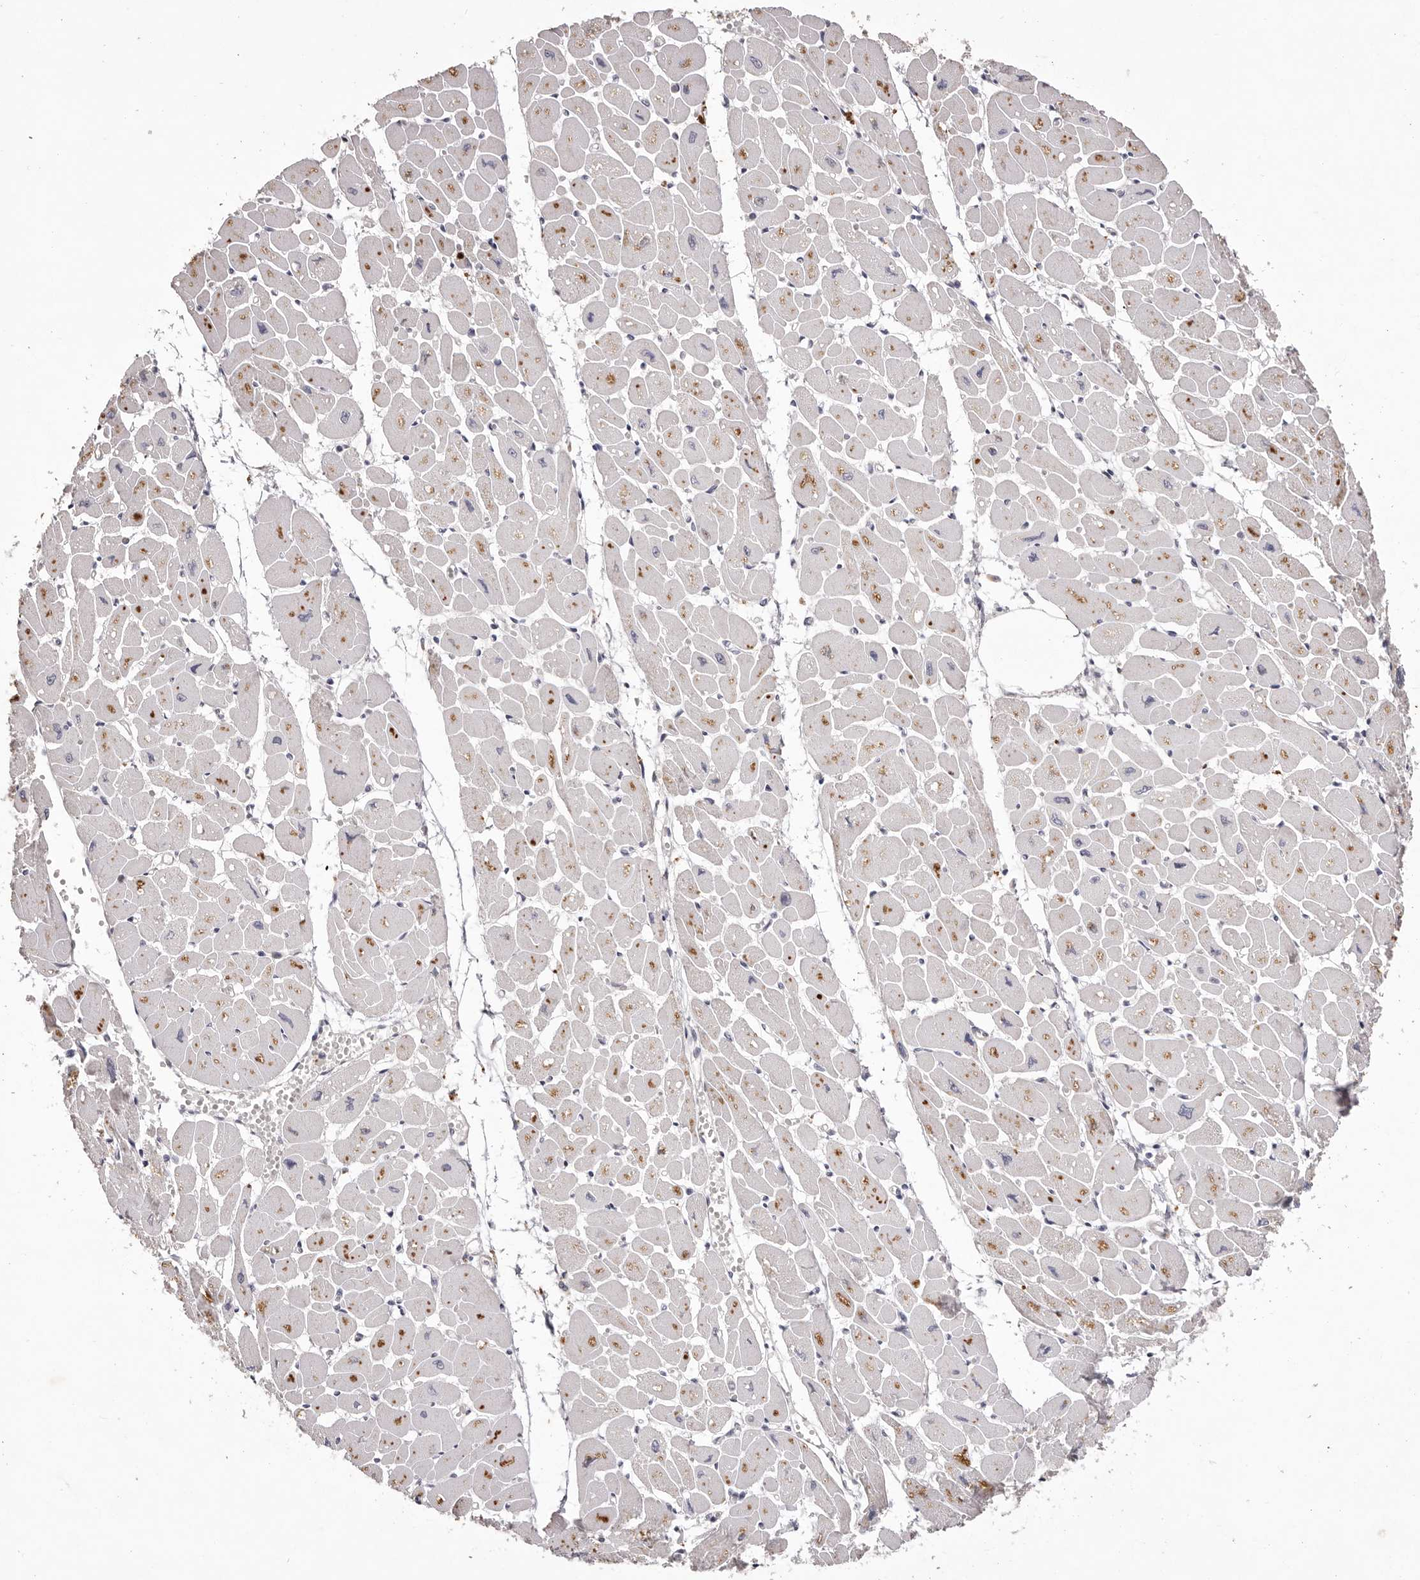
{"staining": {"intensity": "moderate", "quantity": "25%-75%", "location": "cytoplasmic/membranous"}, "tissue": "heart muscle", "cell_type": "Cardiomyocytes", "image_type": "normal", "snomed": [{"axis": "morphology", "description": "Normal tissue, NOS"}, {"axis": "topography", "description": "Heart"}], "caption": "Heart muscle stained with immunohistochemistry (IHC) shows moderate cytoplasmic/membranous expression in about 25%-75% of cardiomyocytes. (Brightfield microscopy of DAB IHC at high magnification).", "gene": "GARNL3", "patient": {"sex": "female", "age": 54}}